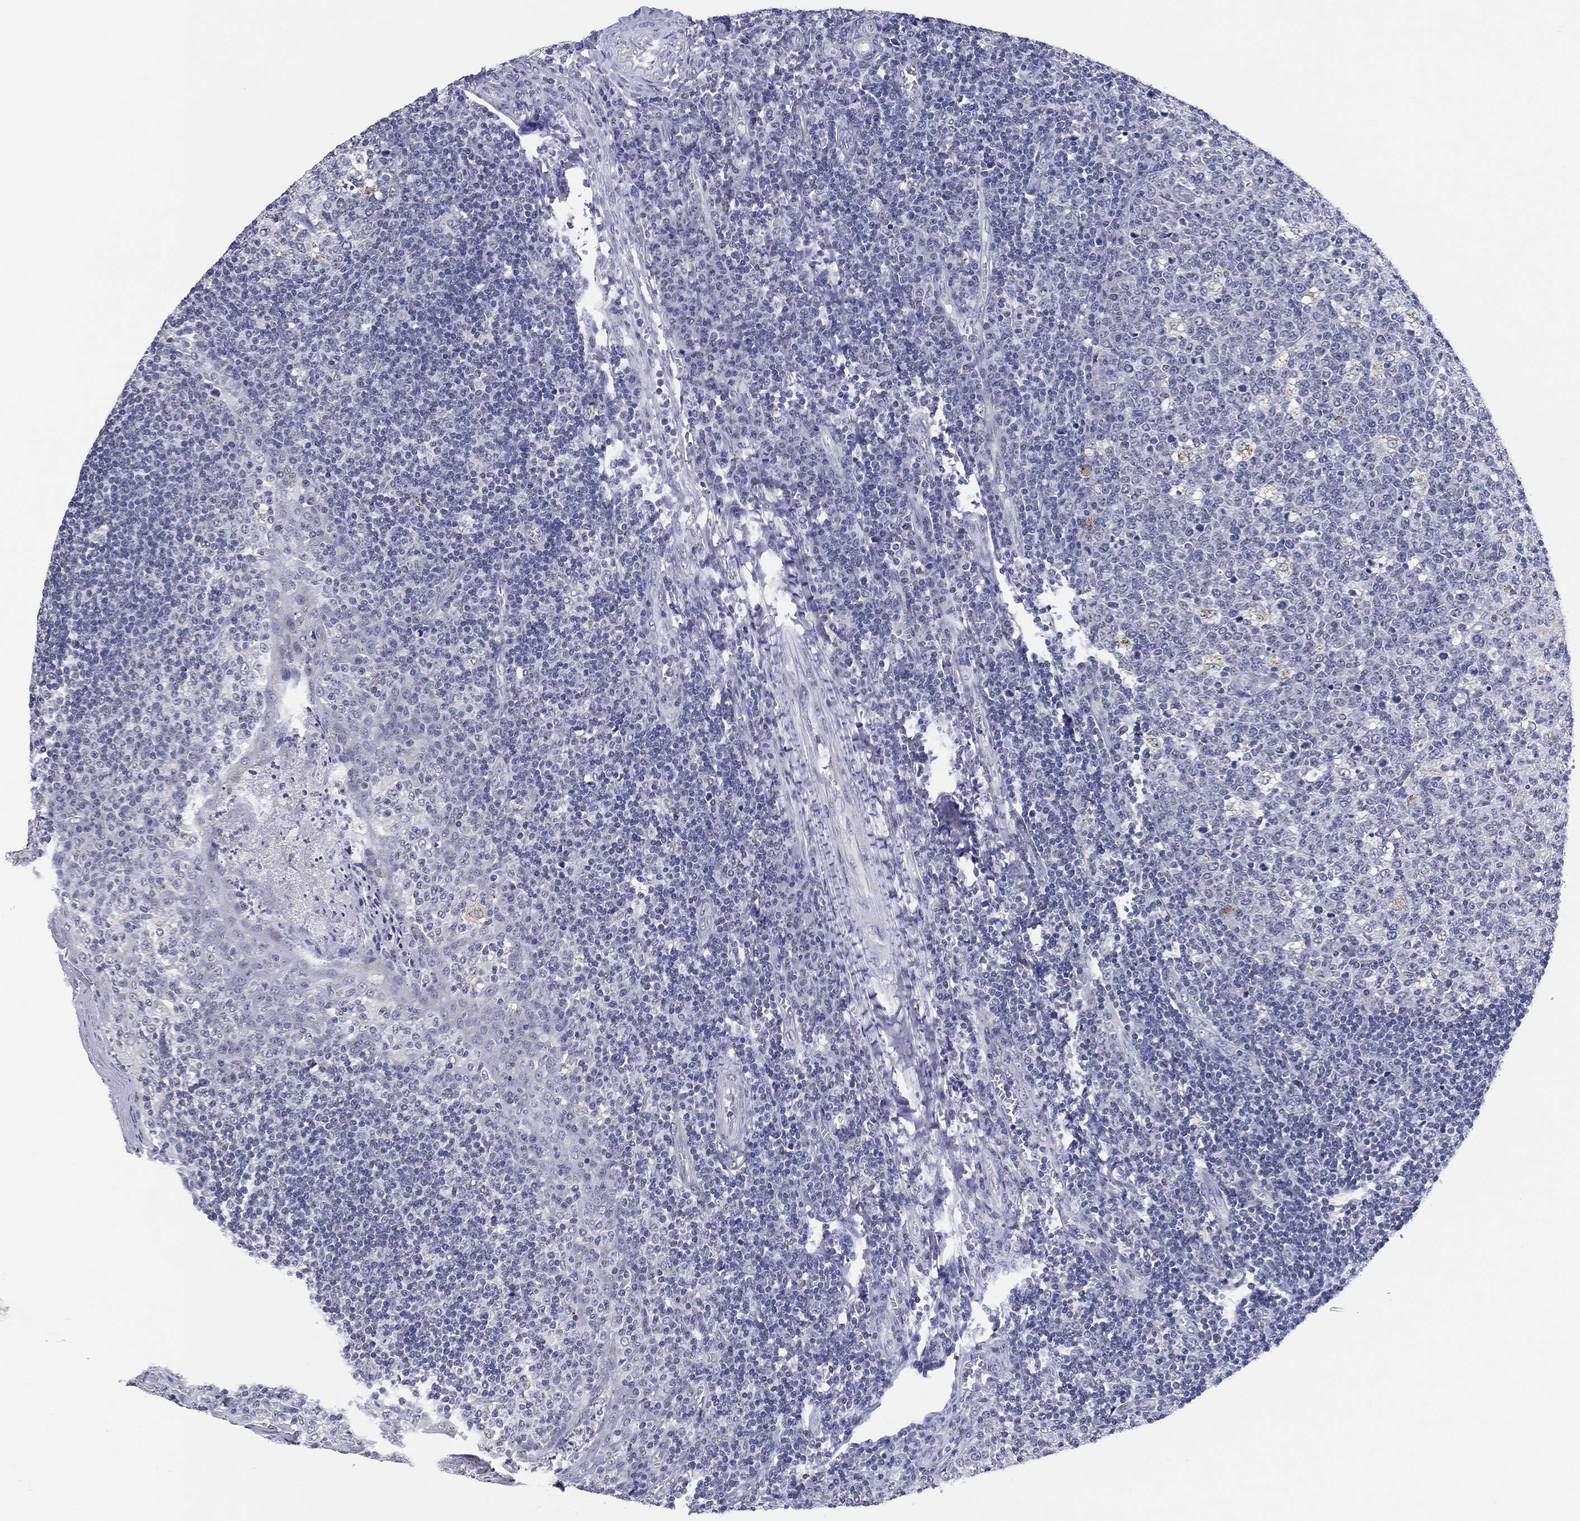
{"staining": {"intensity": "negative", "quantity": "none", "location": "none"}, "tissue": "tonsil", "cell_type": "Germinal center cells", "image_type": "normal", "snomed": [{"axis": "morphology", "description": "Normal tissue, NOS"}, {"axis": "topography", "description": "Tonsil"}], "caption": "This photomicrograph is of normal tonsil stained with immunohistochemistry (IHC) to label a protein in brown with the nuclei are counter-stained blue. There is no expression in germinal center cells.", "gene": "OTUB2", "patient": {"sex": "female", "age": 13}}